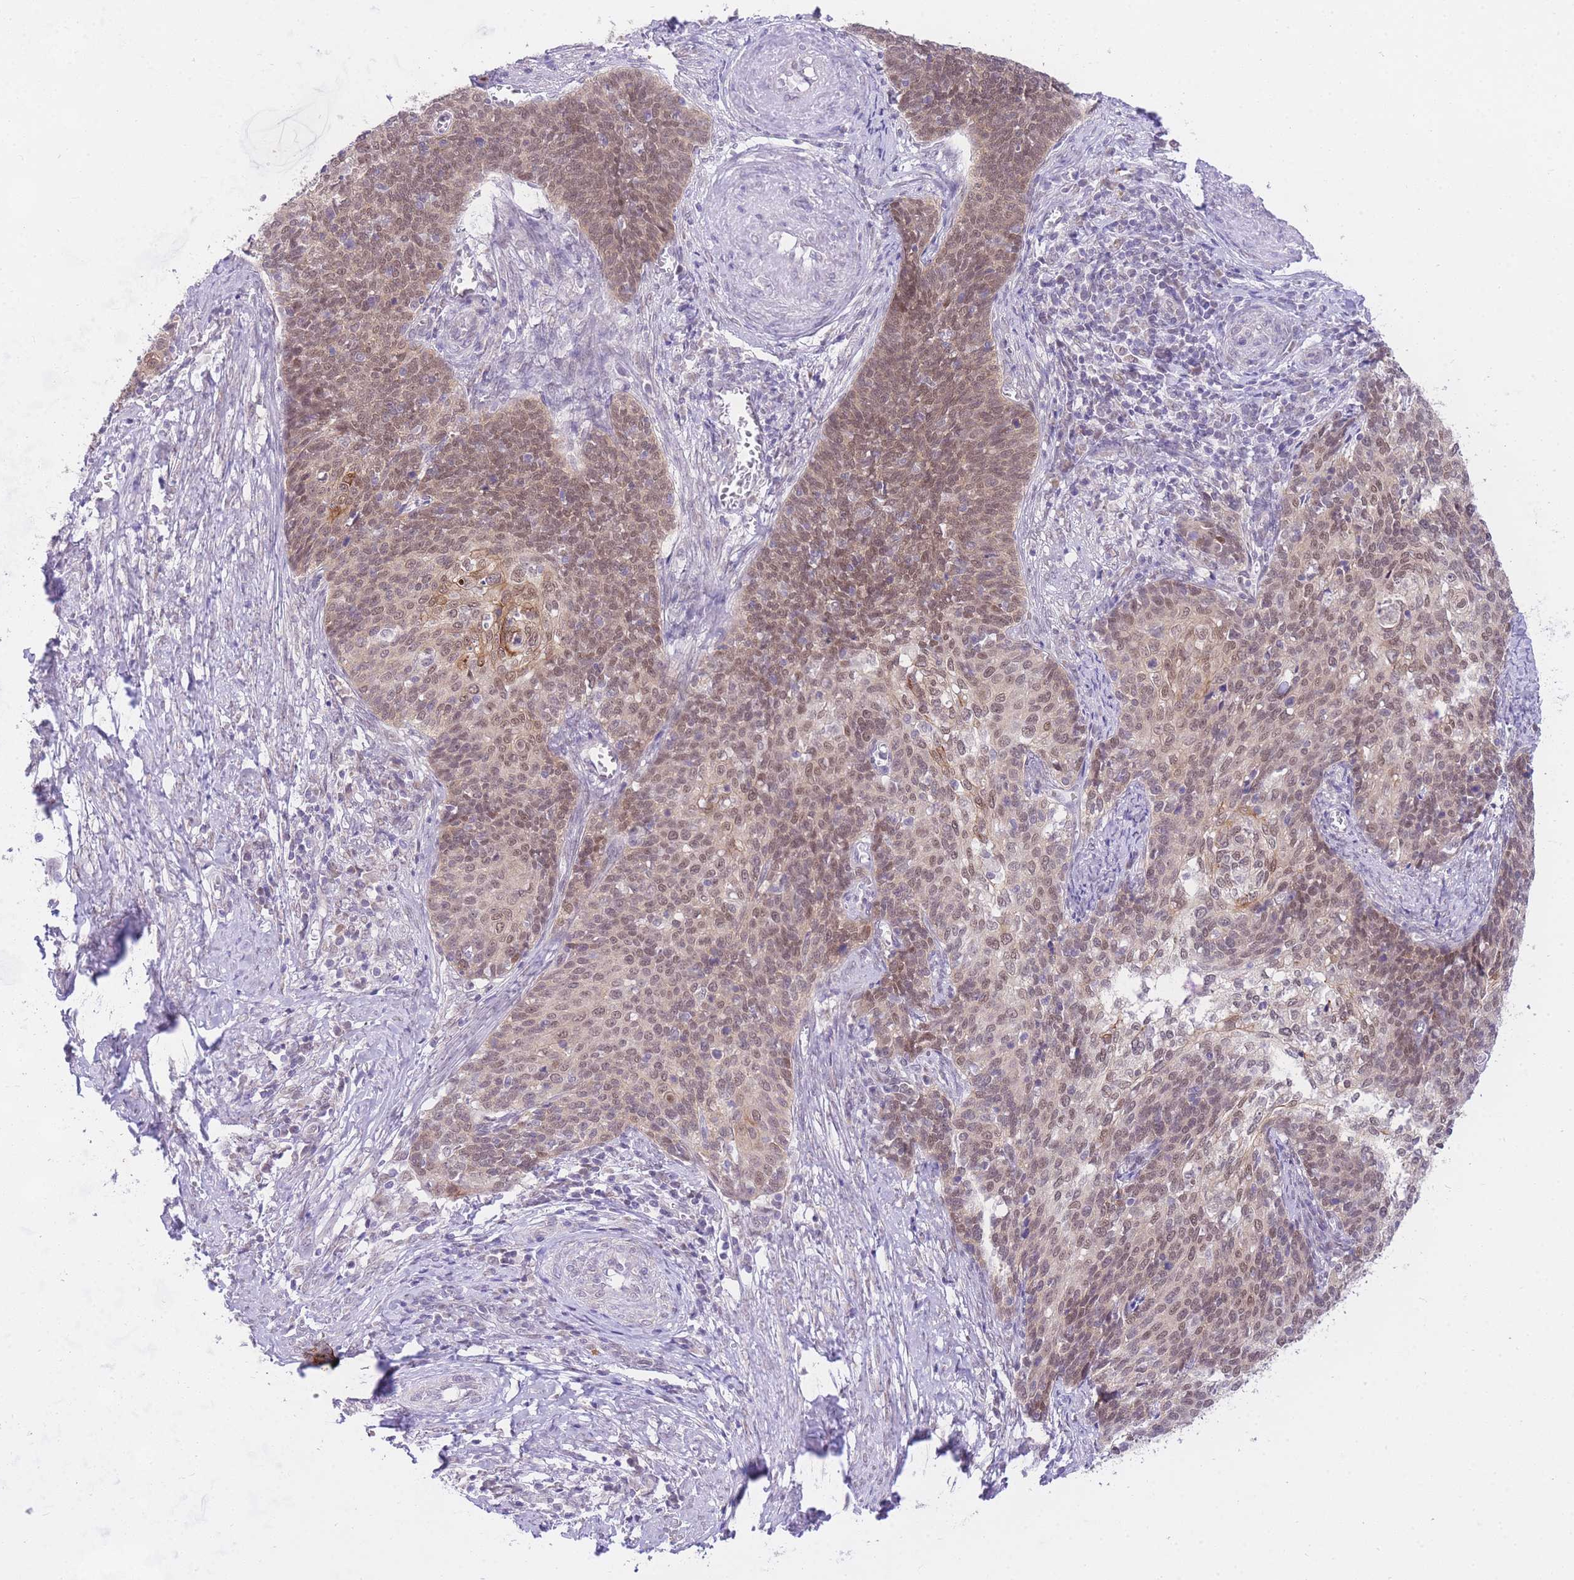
{"staining": {"intensity": "moderate", "quantity": ">75%", "location": "cytoplasmic/membranous,nuclear"}, "tissue": "cervical cancer", "cell_type": "Tumor cells", "image_type": "cancer", "snomed": [{"axis": "morphology", "description": "Squamous cell carcinoma, NOS"}, {"axis": "topography", "description": "Cervix"}], "caption": "About >75% of tumor cells in human cervical squamous cell carcinoma exhibit moderate cytoplasmic/membranous and nuclear protein positivity as visualized by brown immunohistochemical staining.", "gene": "UBXN7", "patient": {"sex": "female", "age": 39}}